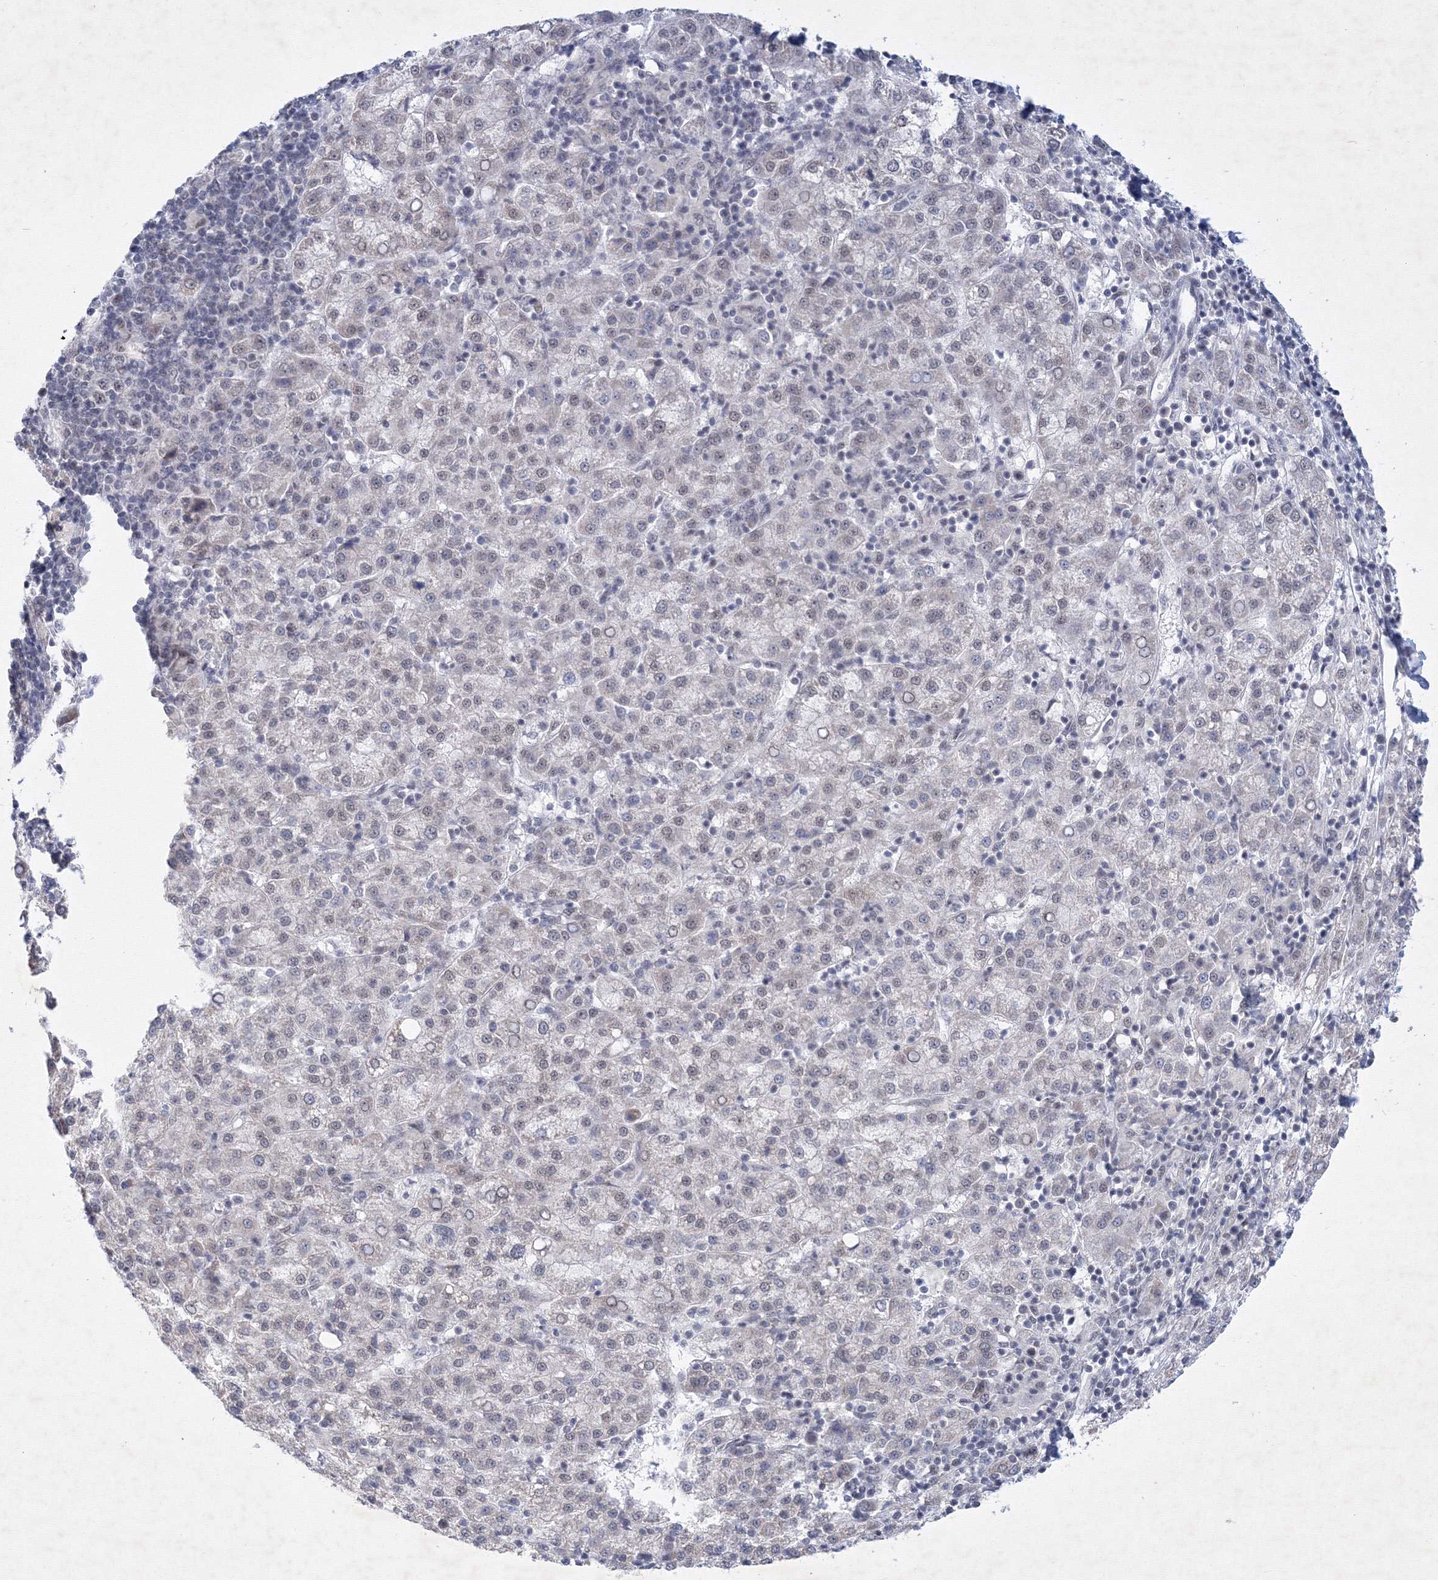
{"staining": {"intensity": "negative", "quantity": "none", "location": "none"}, "tissue": "liver cancer", "cell_type": "Tumor cells", "image_type": "cancer", "snomed": [{"axis": "morphology", "description": "Carcinoma, Hepatocellular, NOS"}, {"axis": "topography", "description": "Liver"}], "caption": "The photomicrograph demonstrates no significant staining in tumor cells of liver cancer (hepatocellular carcinoma).", "gene": "SF3B6", "patient": {"sex": "female", "age": 58}}